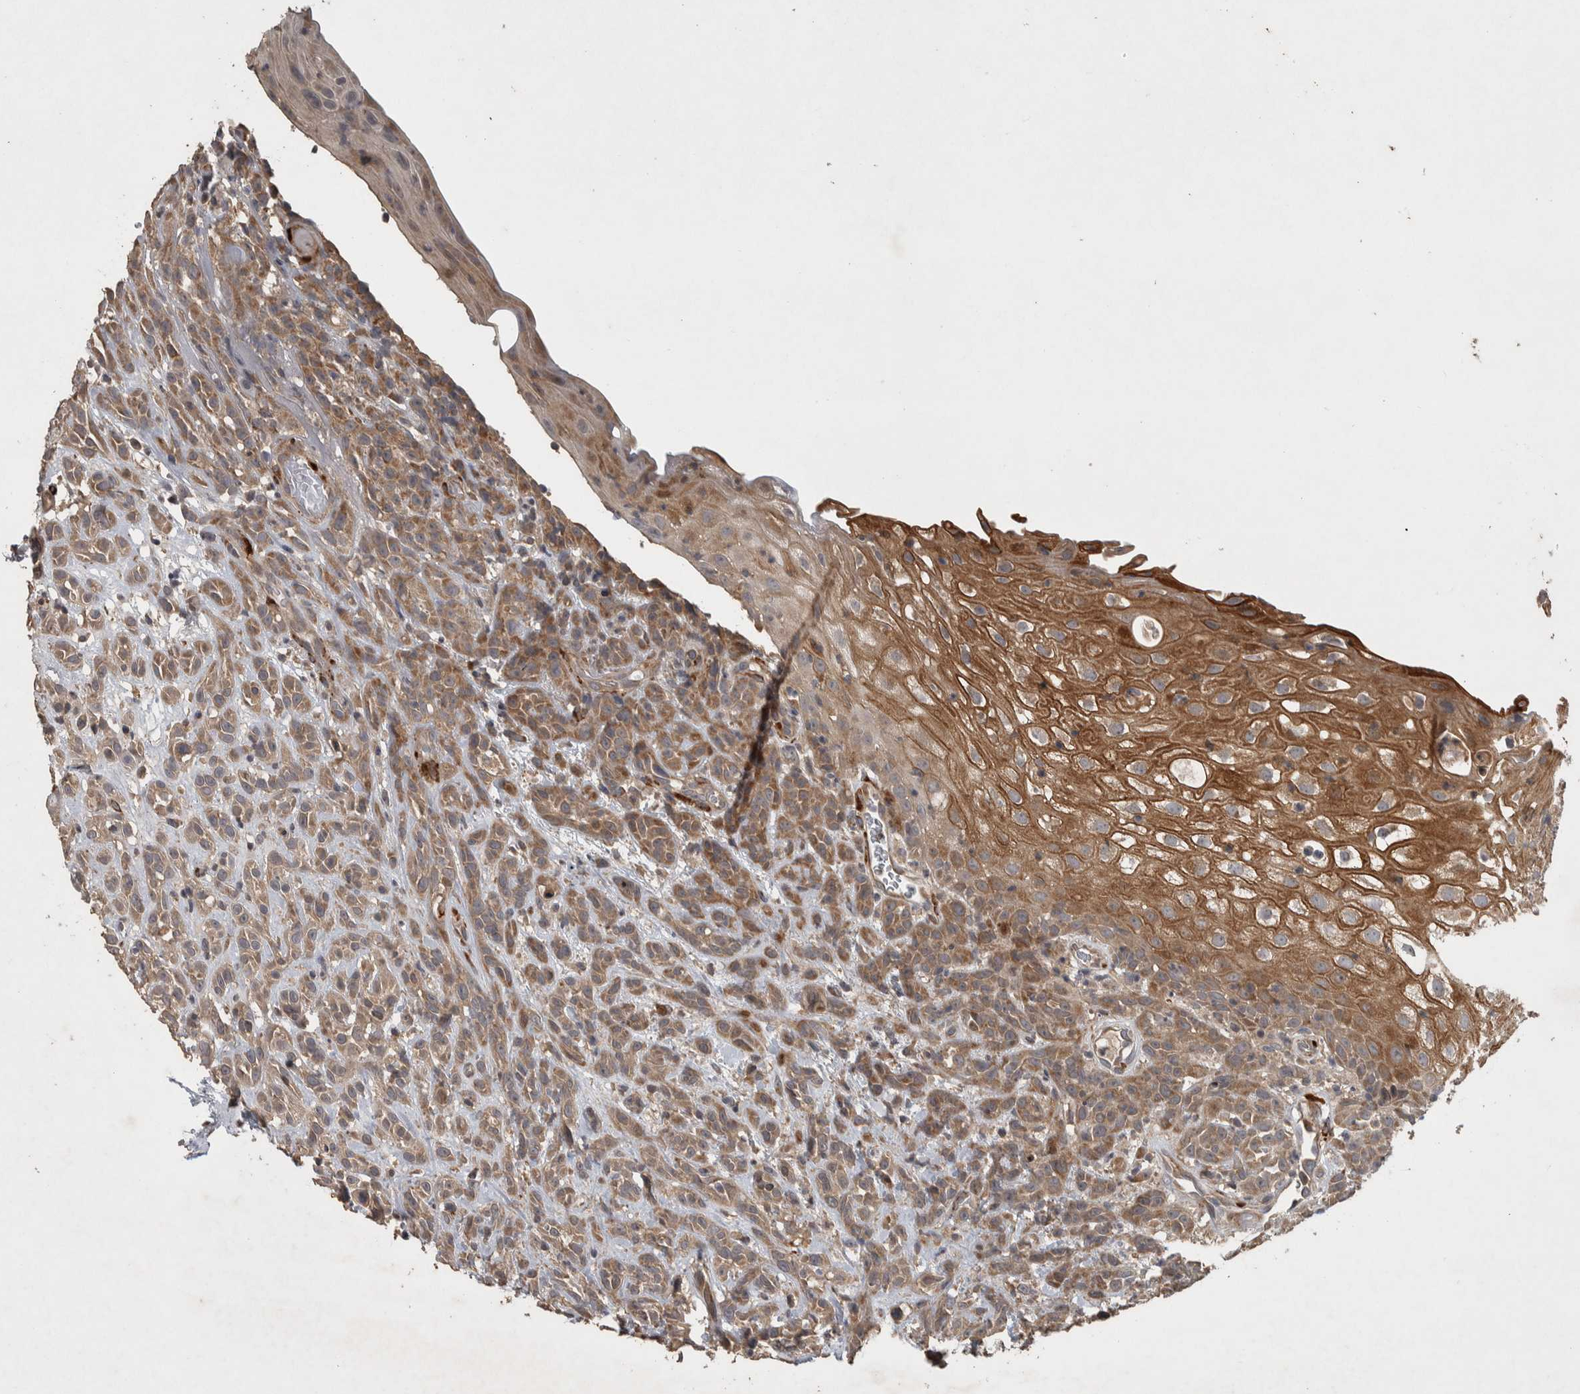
{"staining": {"intensity": "moderate", "quantity": ">75%", "location": "cytoplasmic/membranous"}, "tissue": "head and neck cancer", "cell_type": "Tumor cells", "image_type": "cancer", "snomed": [{"axis": "morphology", "description": "Normal tissue, NOS"}, {"axis": "morphology", "description": "Squamous cell carcinoma, NOS"}, {"axis": "topography", "description": "Cartilage tissue"}, {"axis": "topography", "description": "Head-Neck"}], "caption": "A high-resolution image shows immunohistochemistry (IHC) staining of squamous cell carcinoma (head and neck), which displays moderate cytoplasmic/membranous staining in about >75% of tumor cells.", "gene": "ERAL1", "patient": {"sex": "male", "age": 62}}